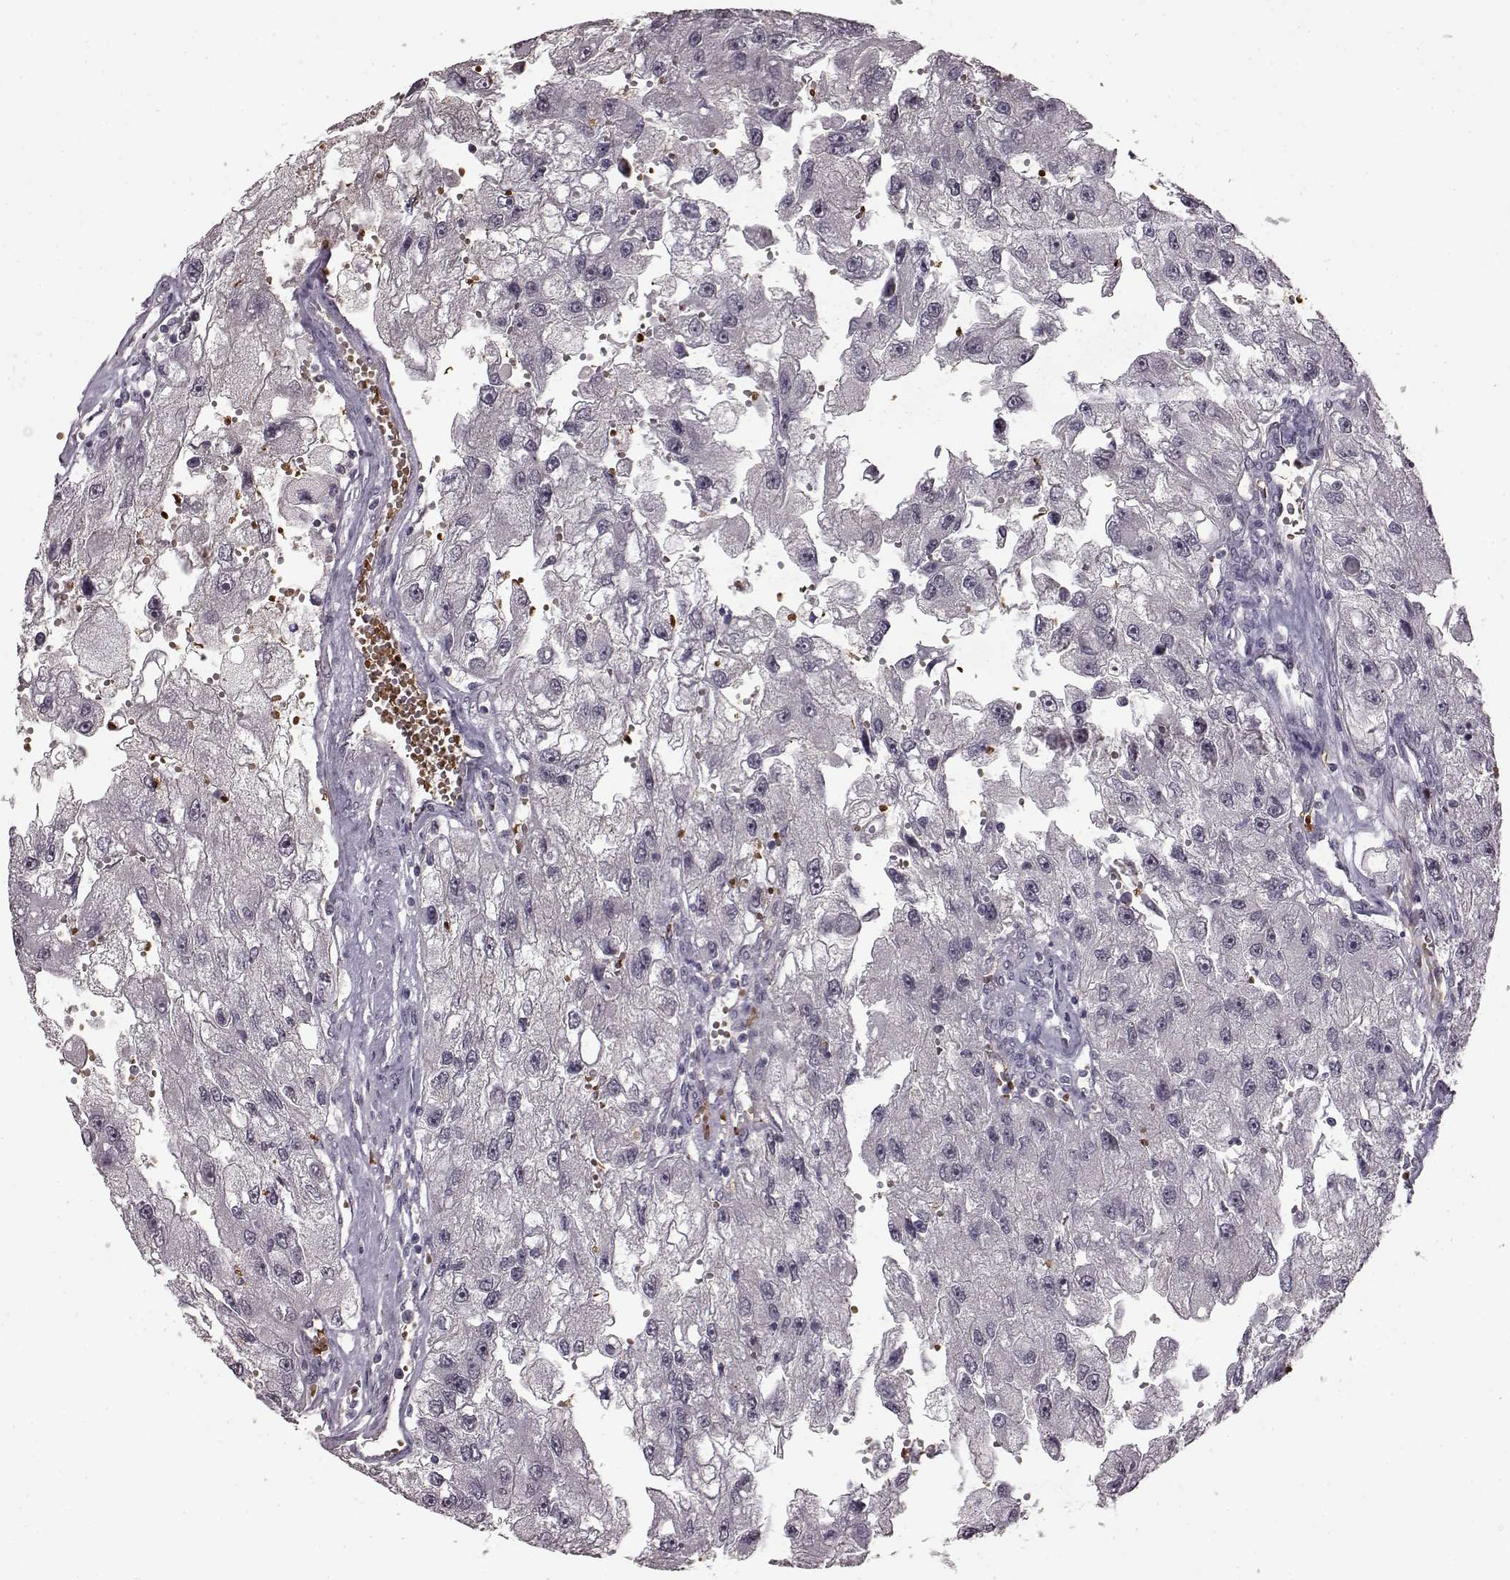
{"staining": {"intensity": "negative", "quantity": "none", "location": "none"}, "tissue": "renal cancer", "cell_type": "Tumor cells", "image_type": "cancer", "snomed": [{"axis": "morphology", "description": "Adenocarcinoma, NOS"}, {"axis": "topography", "description": "Kidney"}], "caption": "This is an immunohistochemistry (IHC) micrograph of human renal cancer. There is no expression in tumor cells.", "gene": "PROP1", "patient": {"sex": "male", "age": 63}}